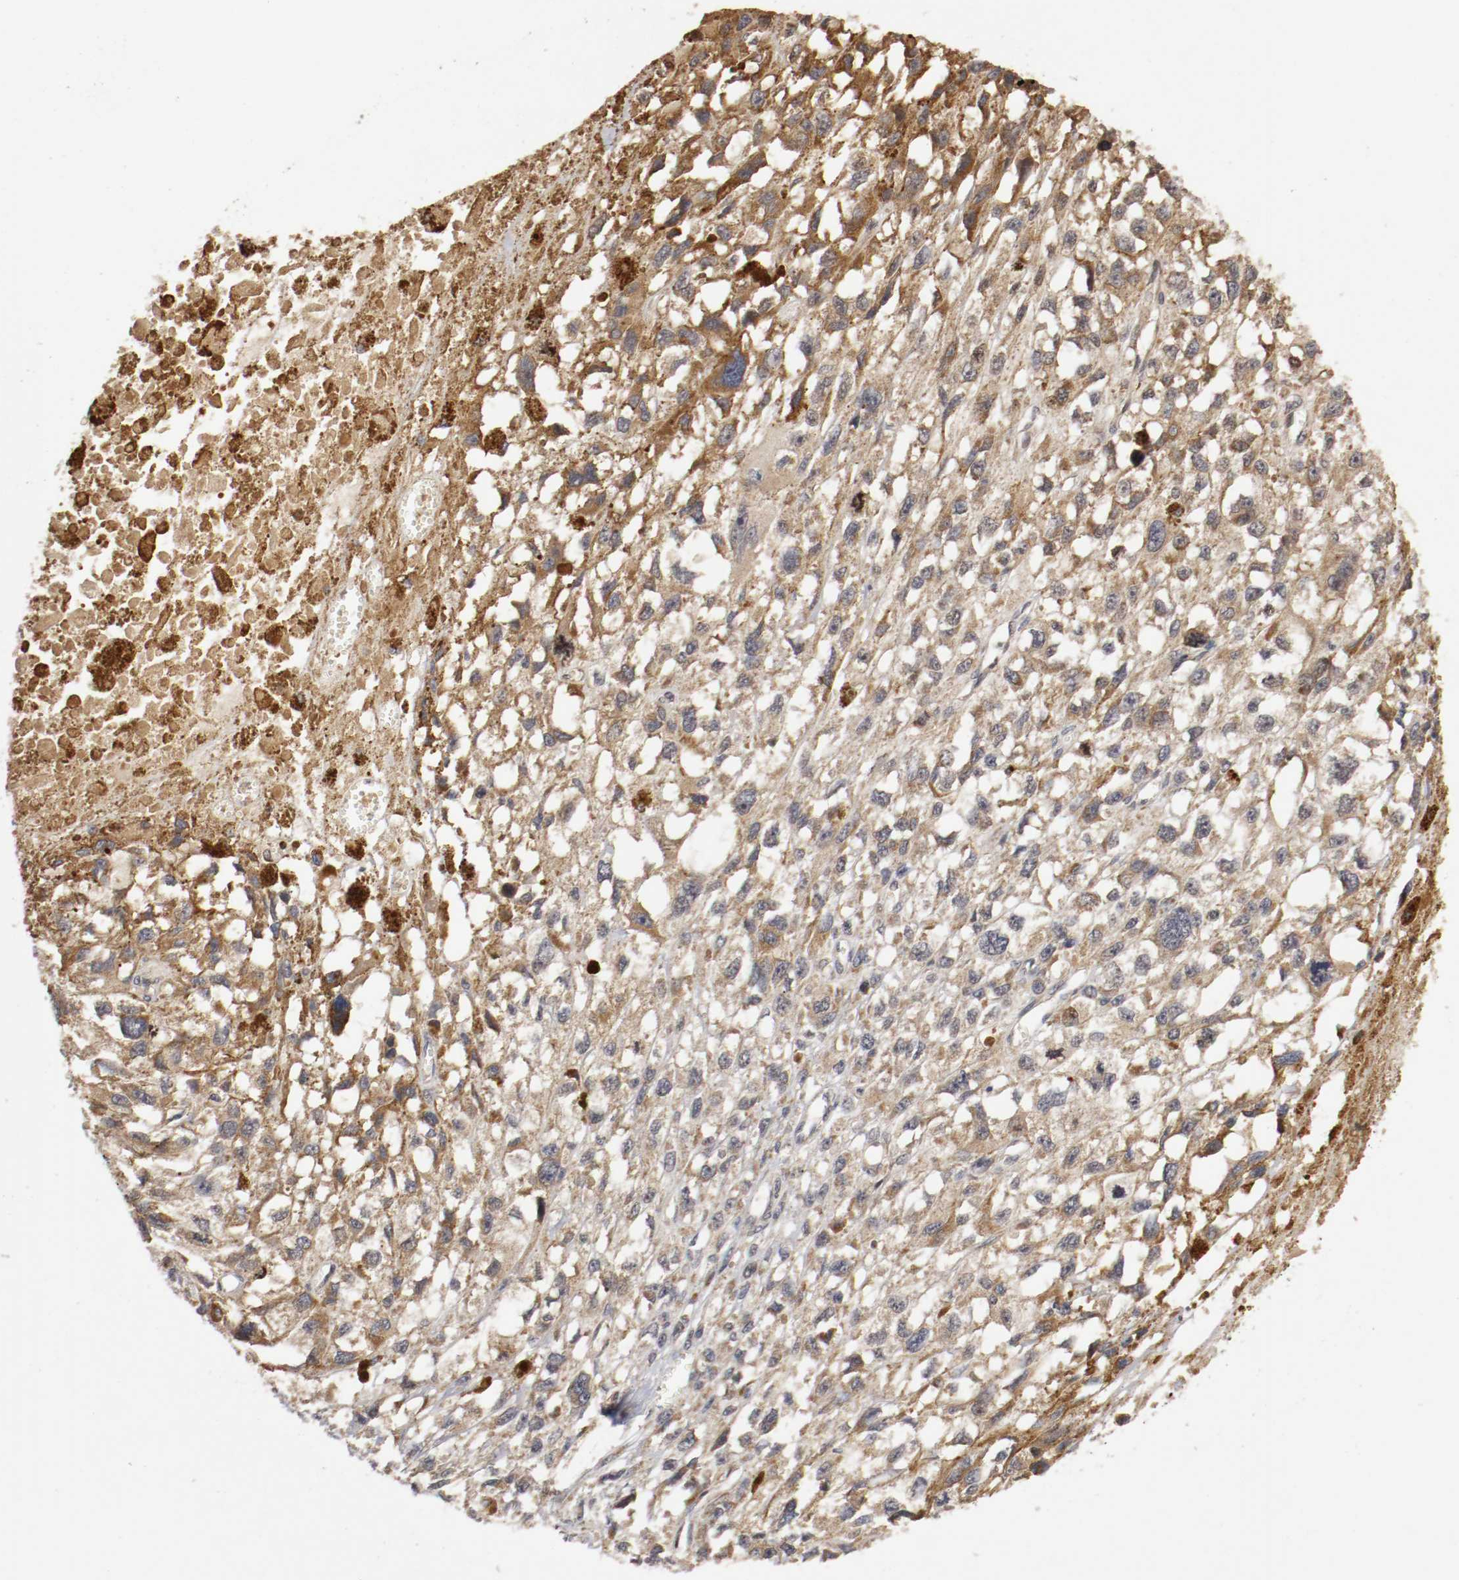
{"staining": {"intensity": "moderate", "quantity": "25%-75%", "location": "cytoplasmic/membranous"}, "tissue": "melanoma", "cell_type": "Tumor cells", "image_type": "cancer", "snomed": [{"axis": "morphology", "description": "Malignant melanoma, Metastatic site"}, {"axis": "topography", "description": "Lymph node"}], "caption": "Protein analysis of melanoma tissue reveals moderate cytoplasmic/membranous positivity in approximately 25%-75% of tumor cells.", "gene": "TNFRSF1B", "patient": {"sex": "male", "age": 59}}